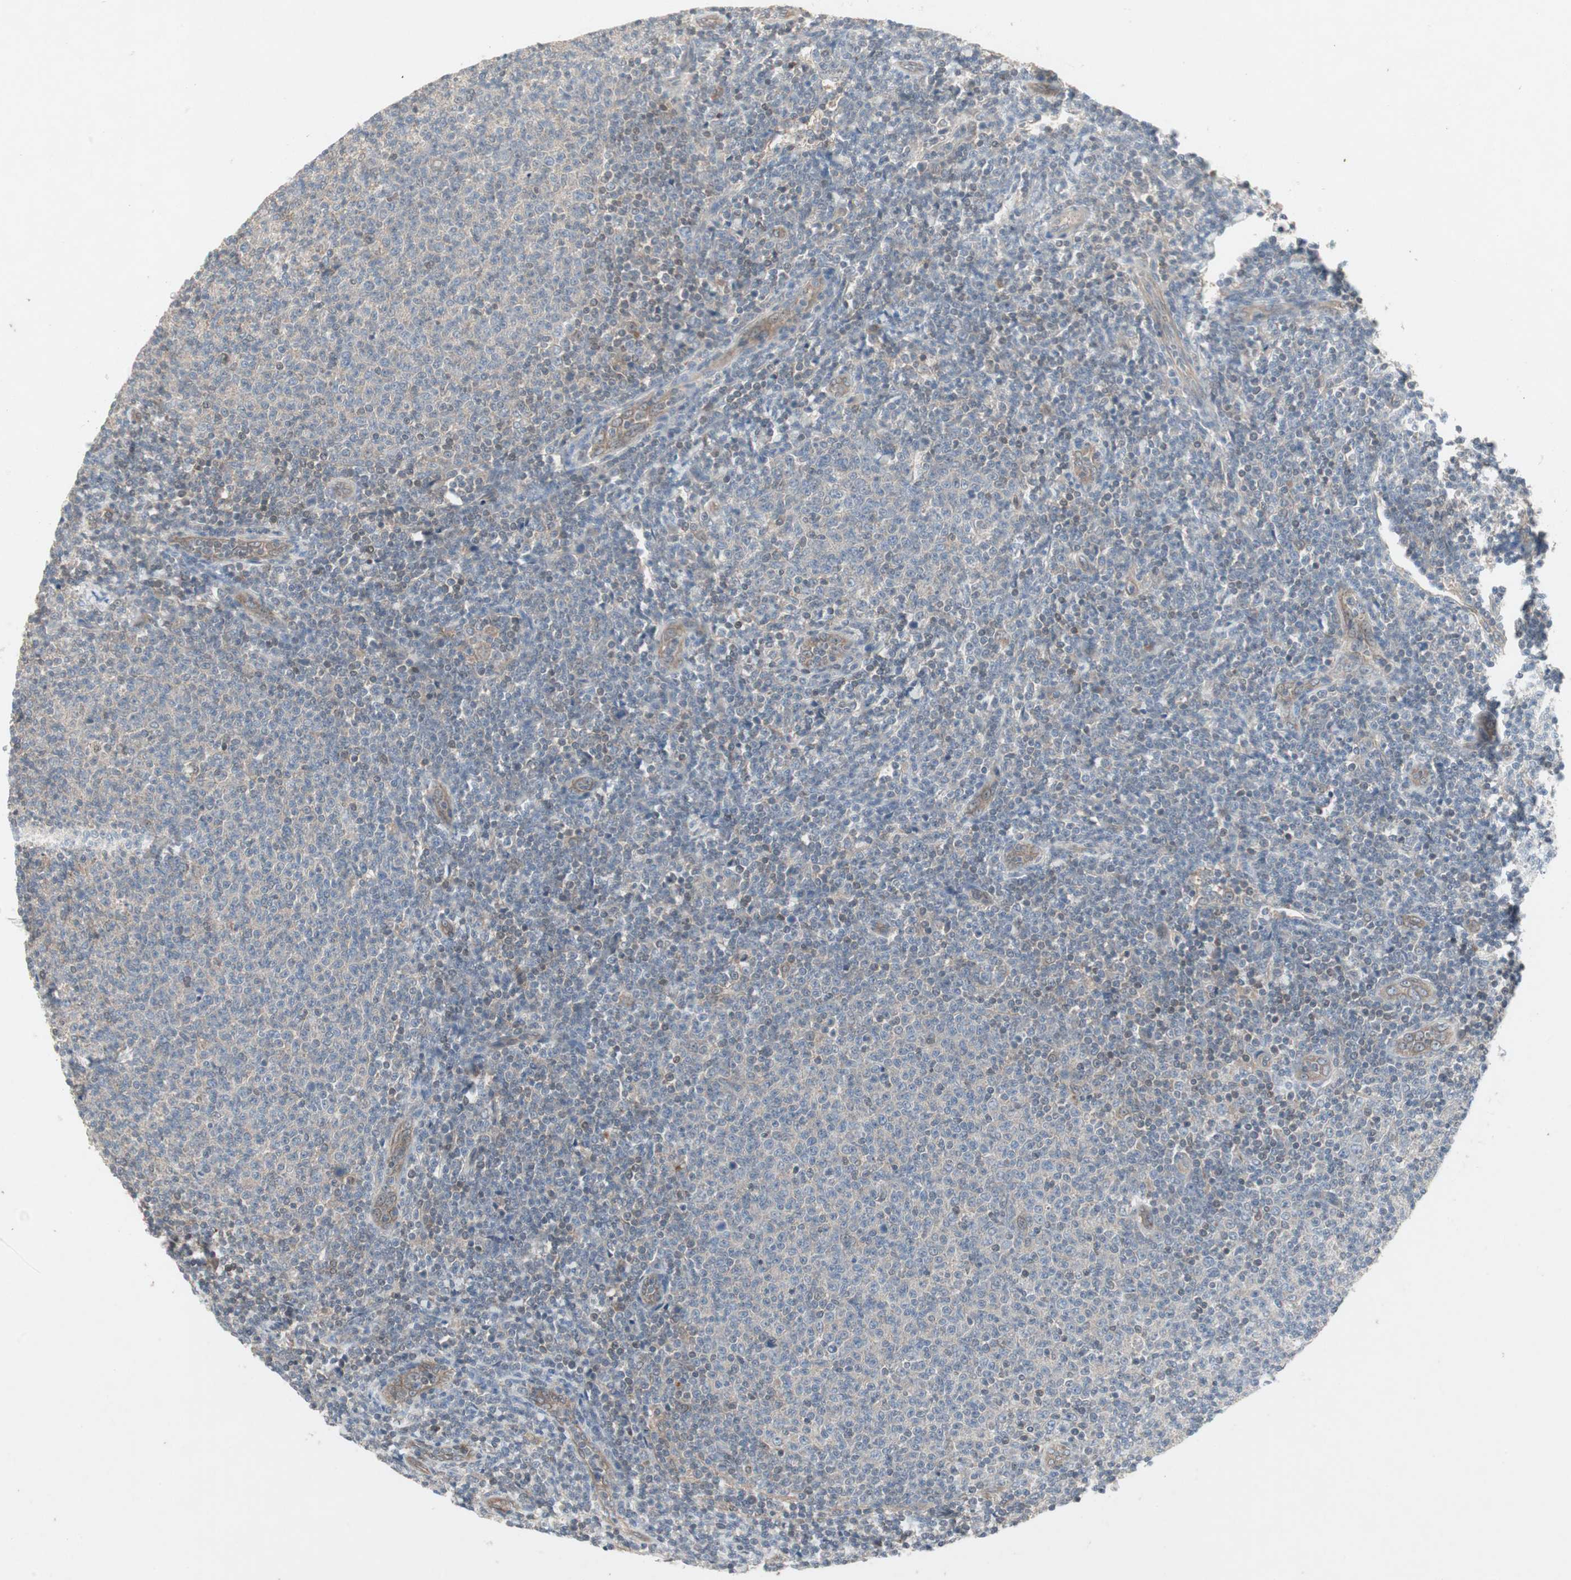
{"staining": {"intensity": "negative", "quantity": "none", "location": "none"}, "tissue": "lymphoma", "cell_type": "Tumor cells", "image_type": "cancer", "snomed": [{"axis": "morphology", "description": "Malignant lymphoma, non-Hodgkin's type, Low grade"}, {"axis": "topography", "description": "Lymph node"}], "caption": "This micrograph is of low-grade malignant lymphoma, non-Hodgkin's type stained with immunohistochemistry to label a protein in brown with the nuclei are counter-stained blue. There is no expression in tumor cells.", "gene": "JMJD7-PLA2G4B", "patient": {"sex": "male", "age": 66}}